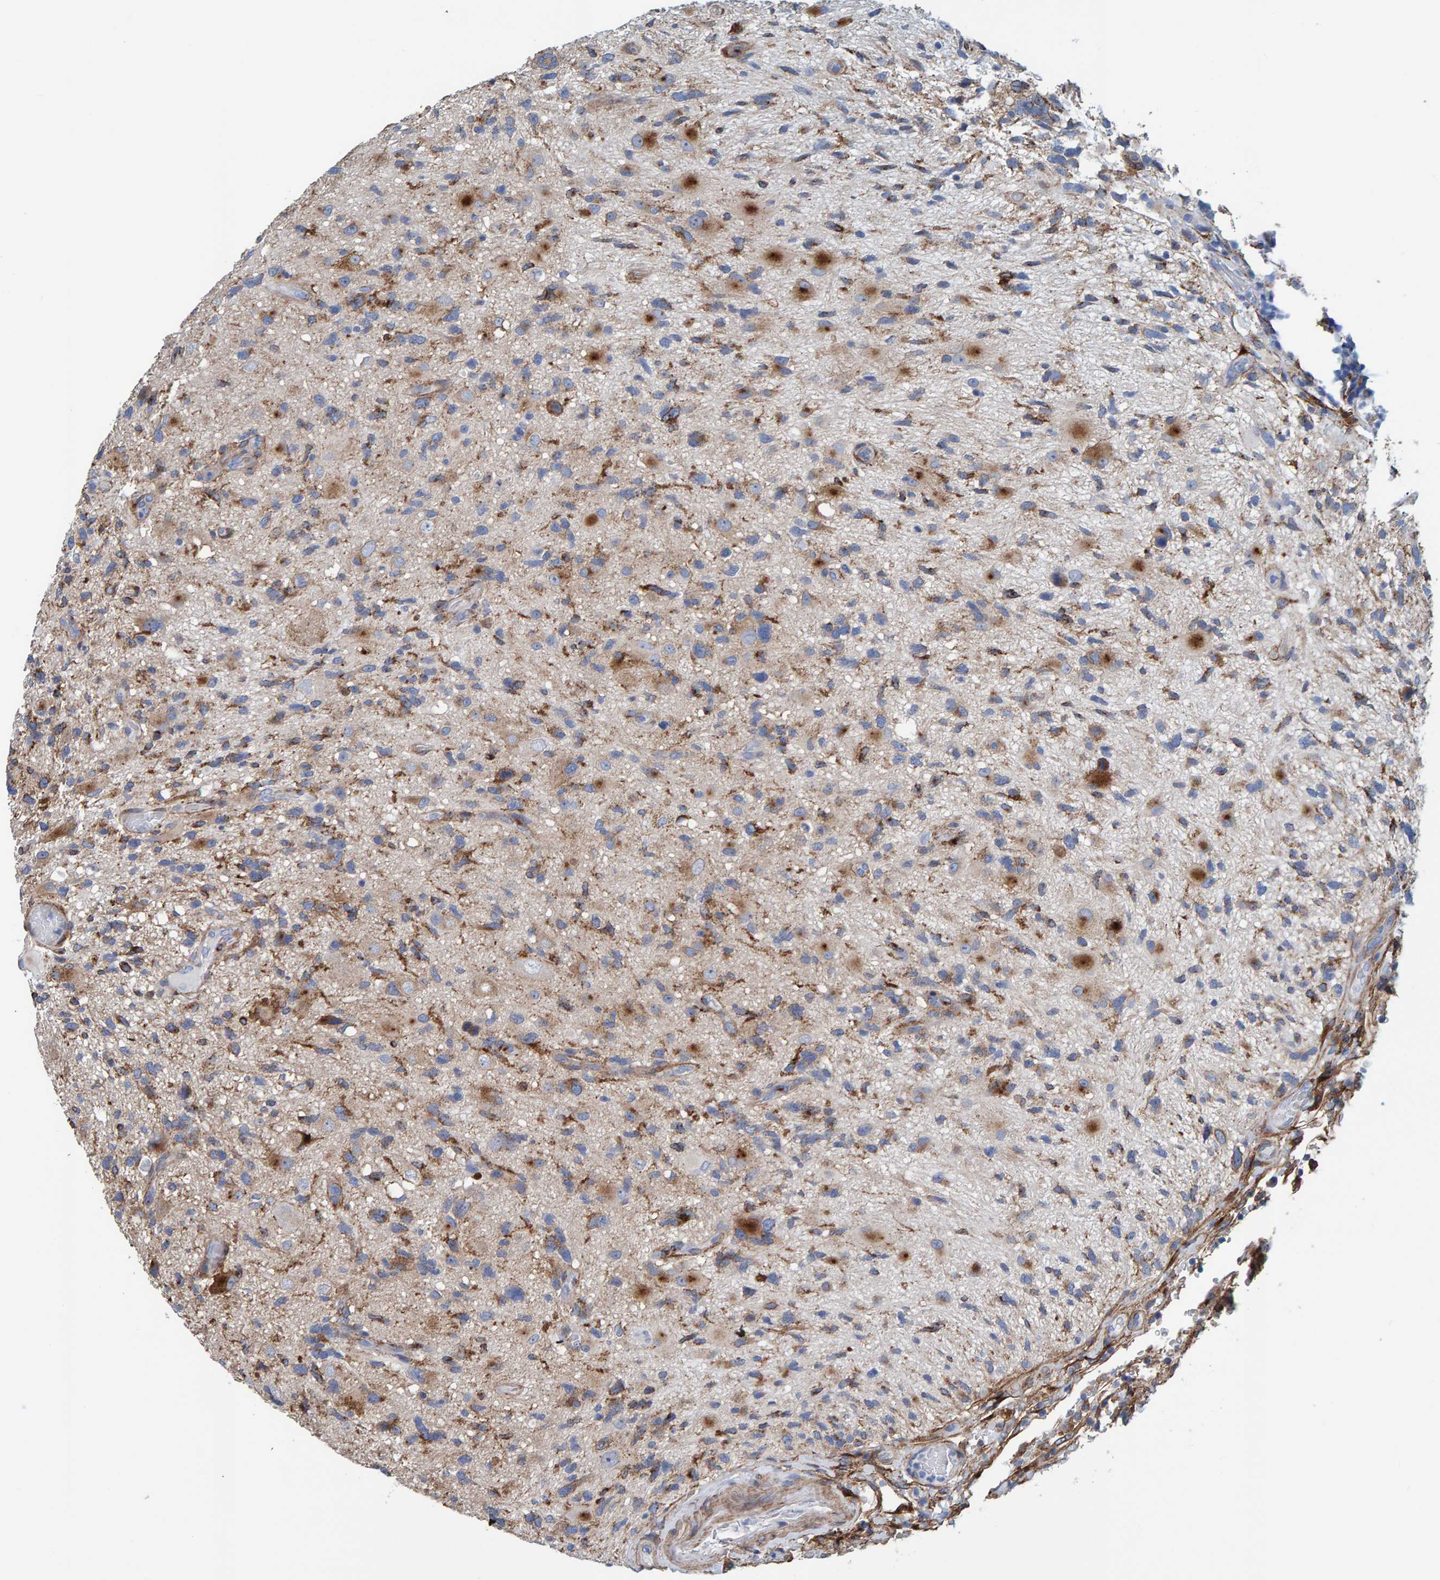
{"staining": {"intensity": "moderate", "quantity": "25%-75%", "location": "cytoplasmic/membranous"}, "tissue": "glioma", "cell_type": "Tumor cells", "image_type": "cancer", "snomed": [{"axis": "morphology", "description": "Glioma, malignant, High grade"}, {"axis": "topography", "description": "Brain"}], "caption": "Moderate cytoplasmic/membranous protein expression is seen in about 25%-75% of tumor cells in glioma.", "gene": "LRP1", "patient": {"sex": "male", "age": 33}}